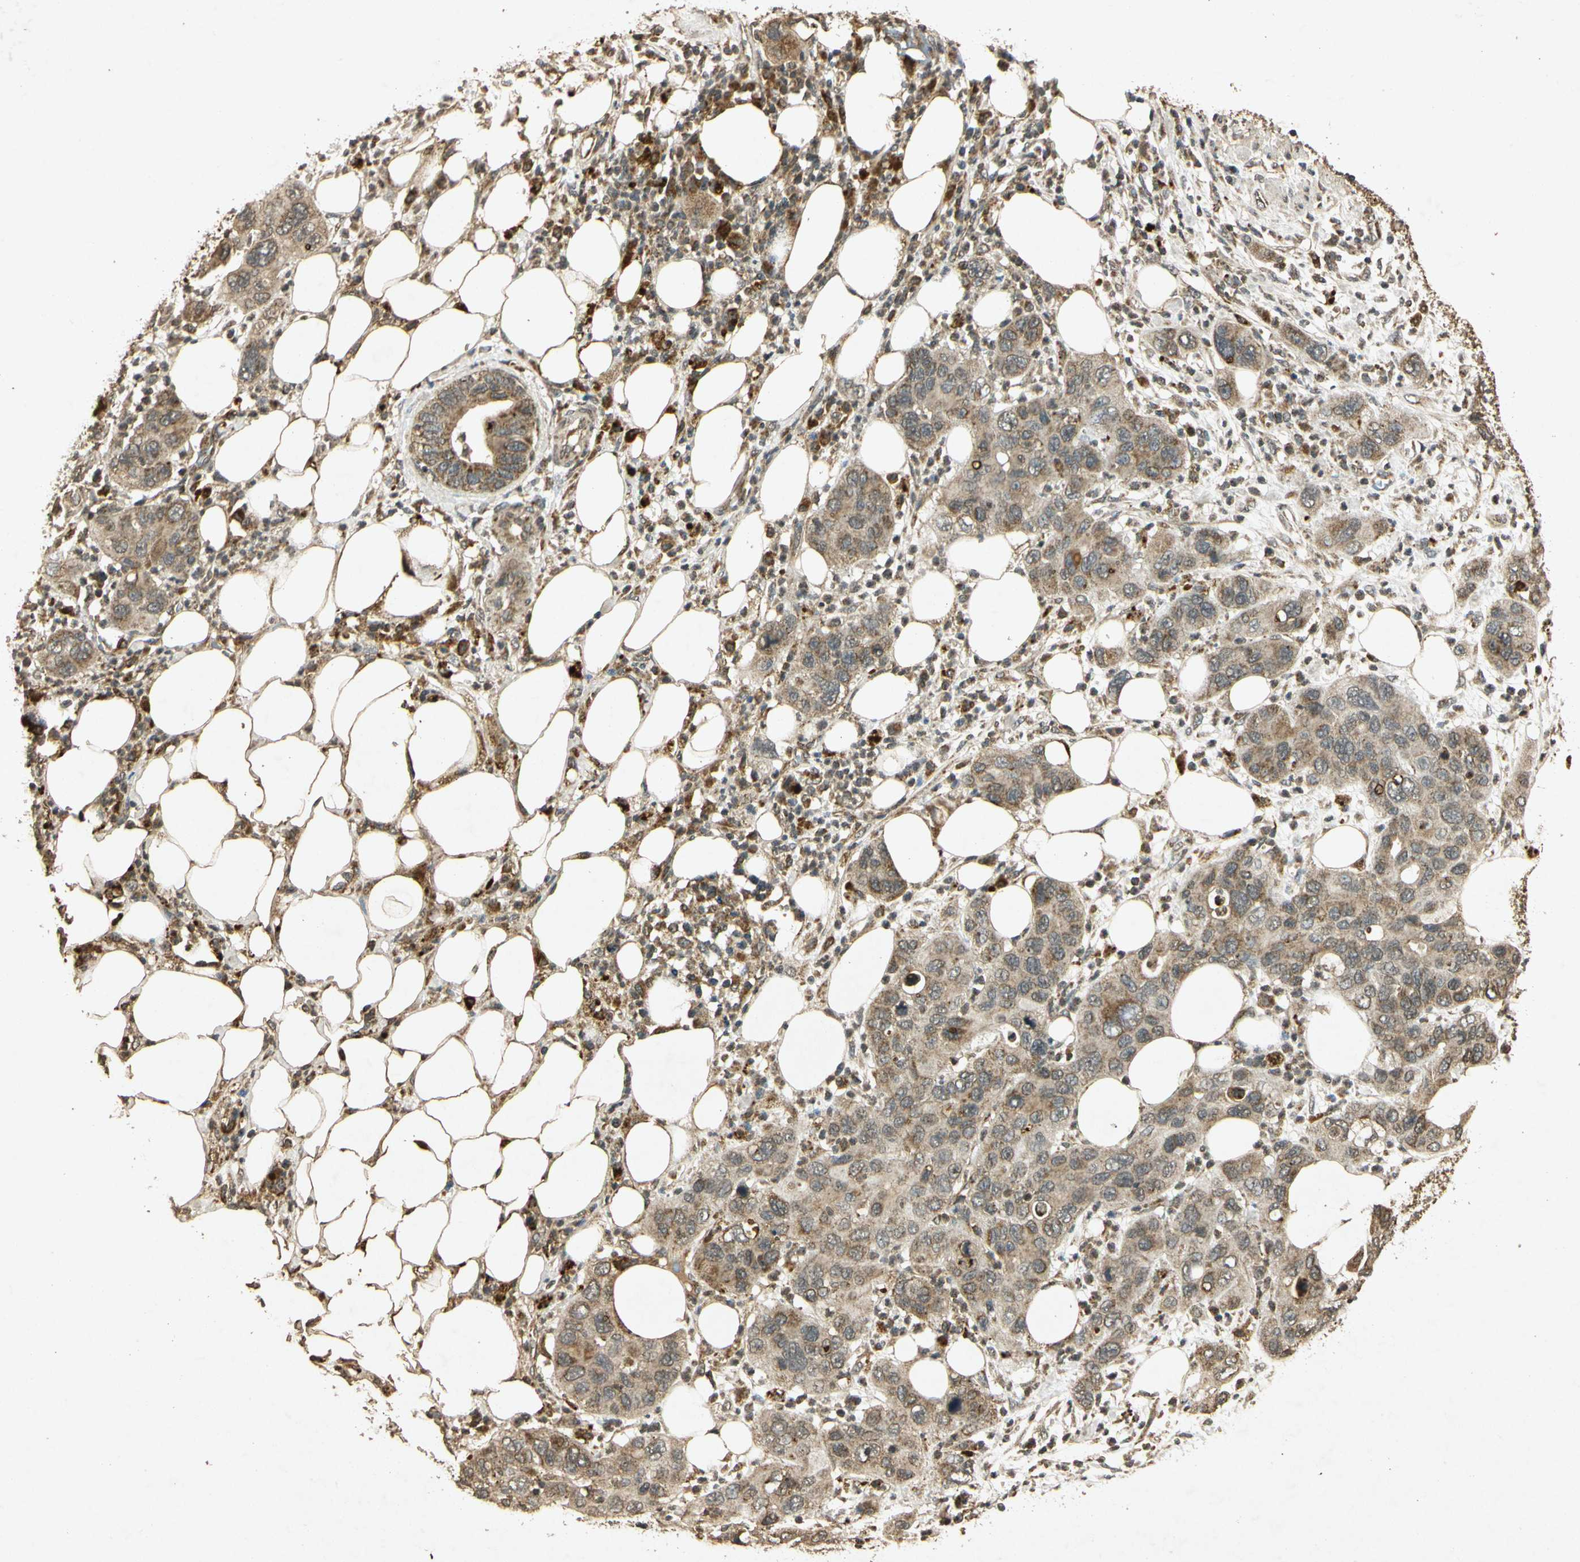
{"staining": {"intensity": "moderate", "quantity": ">75%", "location": "cytoplasmic/membranous"}, "tissue": "pancreatic cancer", "cell_type": "Tumor cells", "image_type": "cancer", "snomed": [{"axis": "morphology", "description": "Adenocarcinoma, NOS"}, {"axis": "topography", "description": "Pancreas"}], "caption": "IHC micrograph of pancreatic cancer stained for a protein (brown), which displays medium levels of moderate cytoplasmic/membranous expression in approximately >75% of tumor cells.", "gene": "PRDX3", "patient": {"sex": "female", "age": 71}}